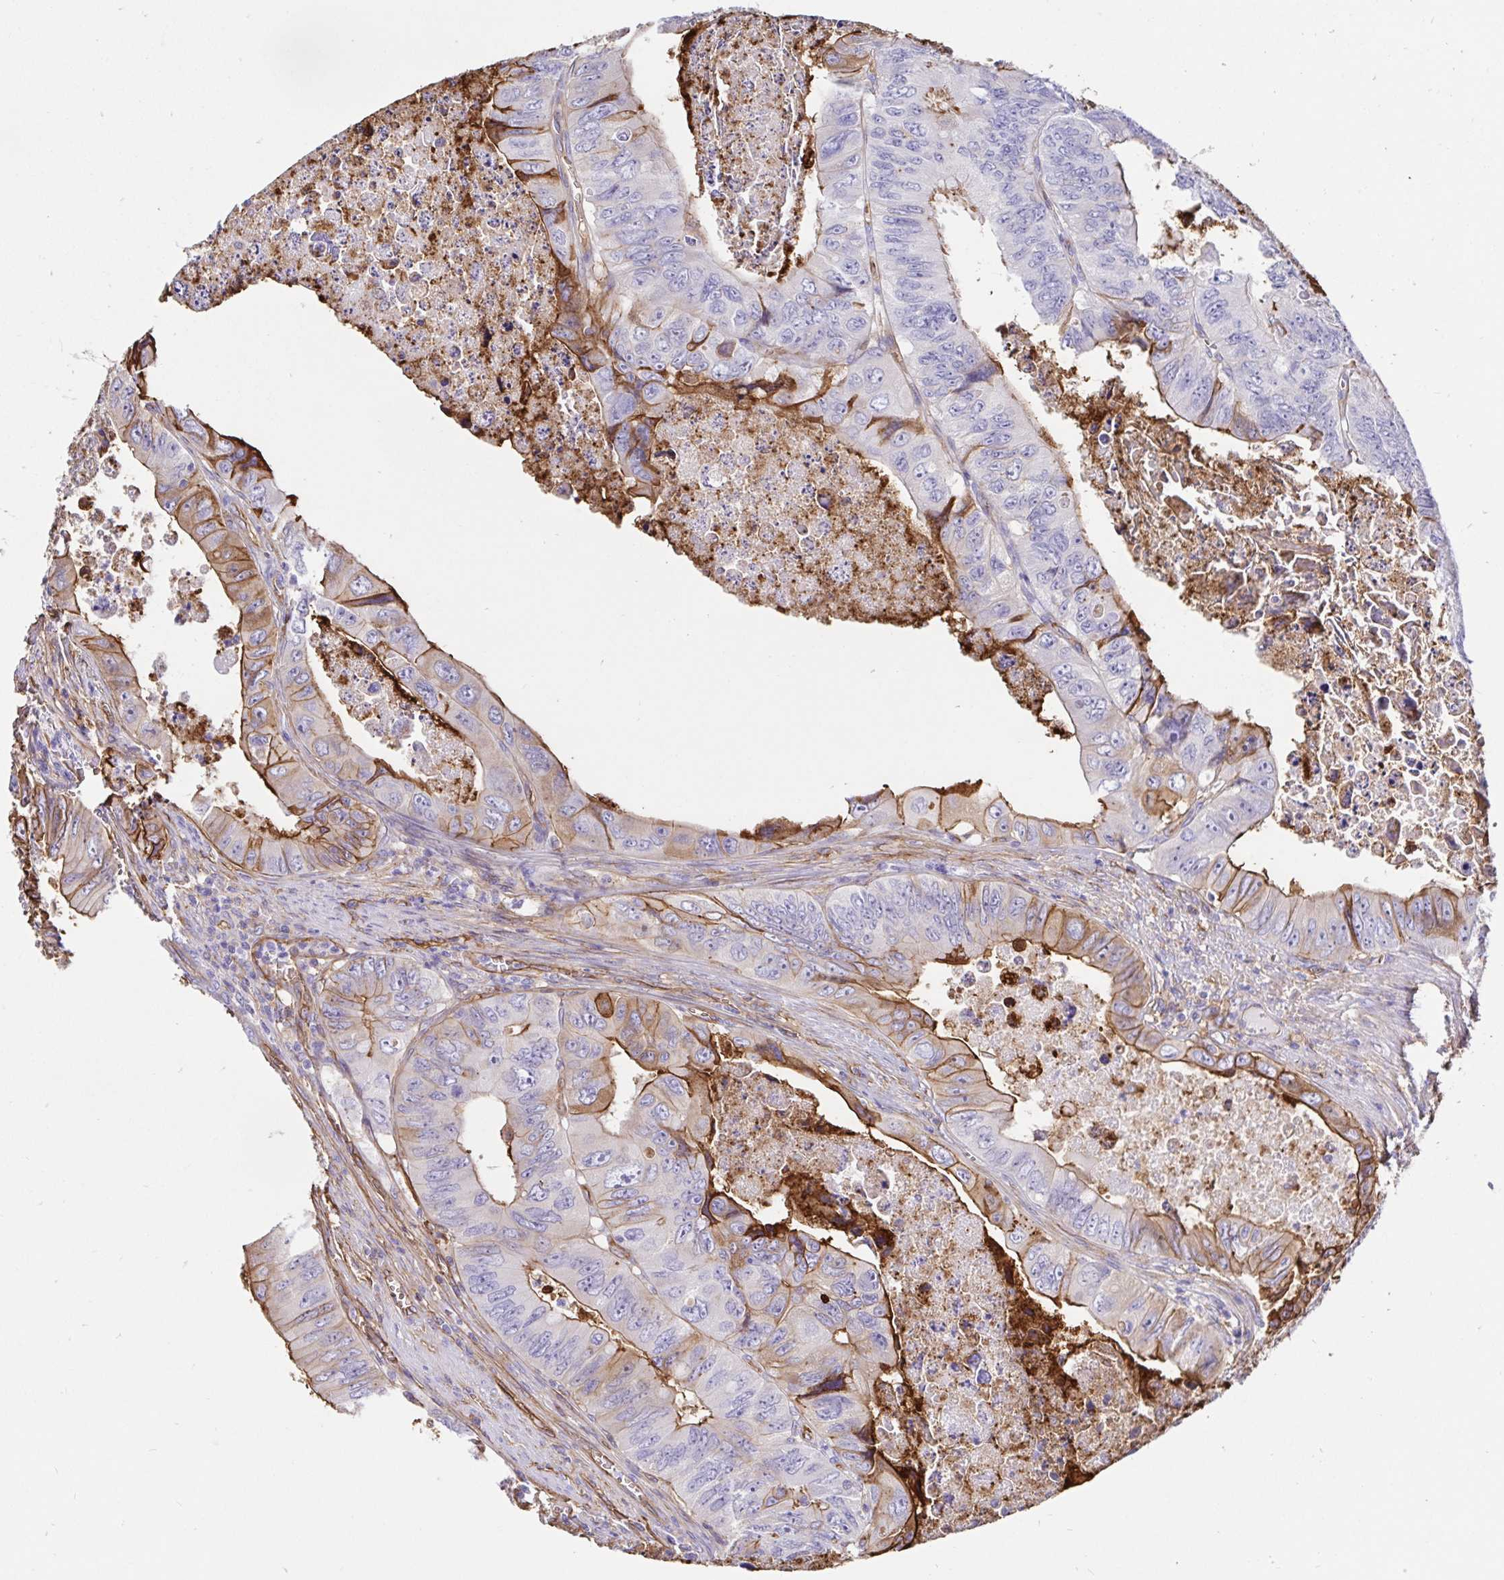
{"staining": {"intensity": "moderate", "quantity": "25%-75%", "location": "cytoplasmic/membranous"}, "tissue": "colorectal cancer", "cell_type": "Tumor cells", "image_type": "cancer", "snomed": [{"axis": "morphology", "description": "Adenocarcinoma, NOS"}, {"axis": "topography", "description": "Colon"}], "caption": "Colorectal cancer (adenocarcinoma) stained with a protein marker reveals moderate staining in tumor cells.", "gene": "ANXA2", "patient": {"sex": "female", "age": 84}}